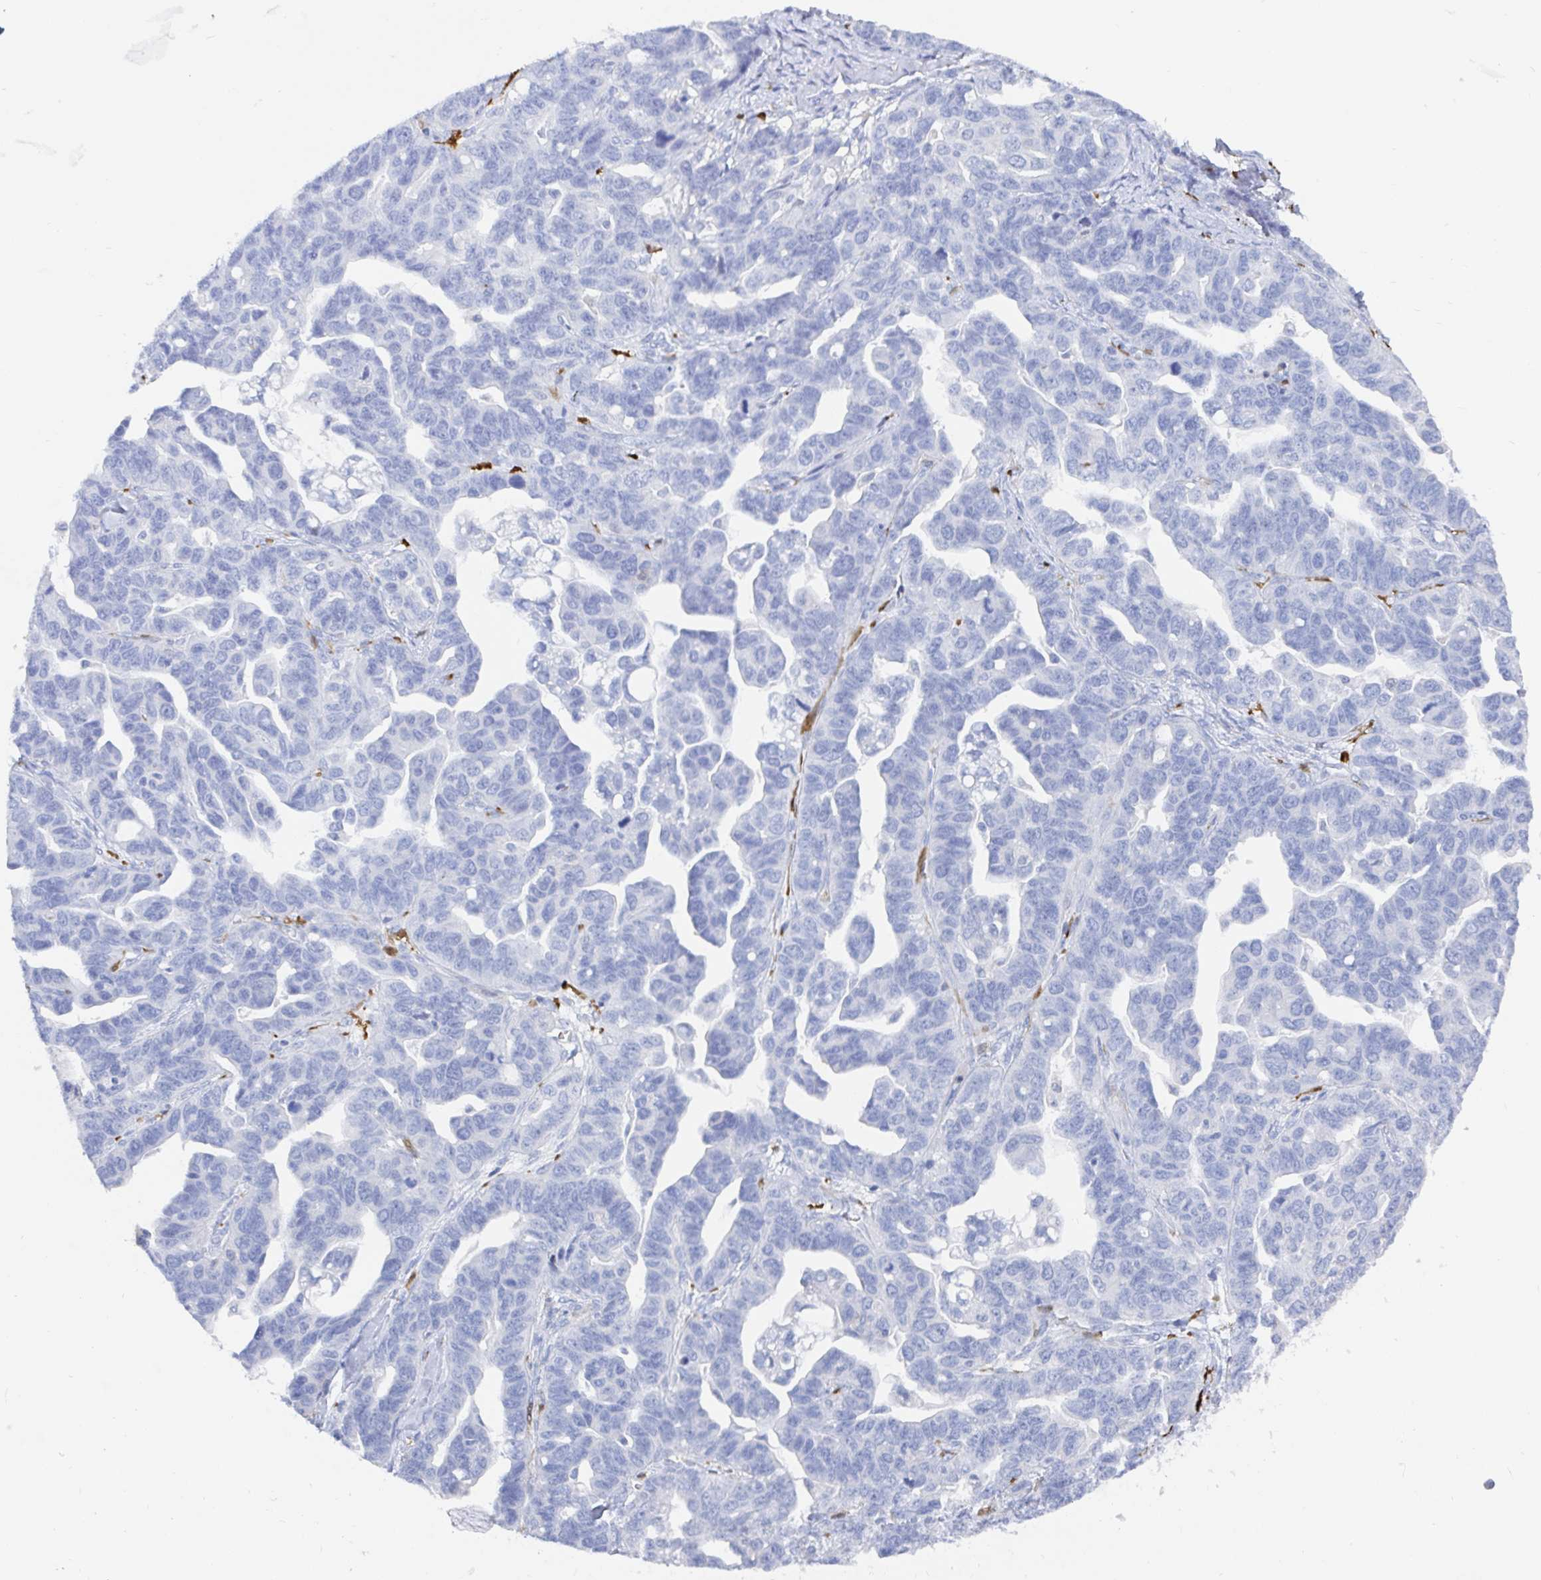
{"staining": {"intensity": "negative", "quantity": "none", "location": "none"}, "tissue": "ovarian cancer", "cell_type": "Tumor cells", "image_type": "cancer", "snomed": [{"axis": "morphology", "description": "Cystadenocarcinoma, serous, NOS"}, {"axis": "topography", "description": "Ovary"}], "caption": "DAB immunohistochemical staining of ovarian serous cystadenocarcinoma demonstrates no significant positivity in tumor cells. (DAB (3,3'-diaminobenzidine) immunohistochemistry (IHC), high magnification).", "gene": "OR2A4", "patient": {"sex": "female", "age": 69}}